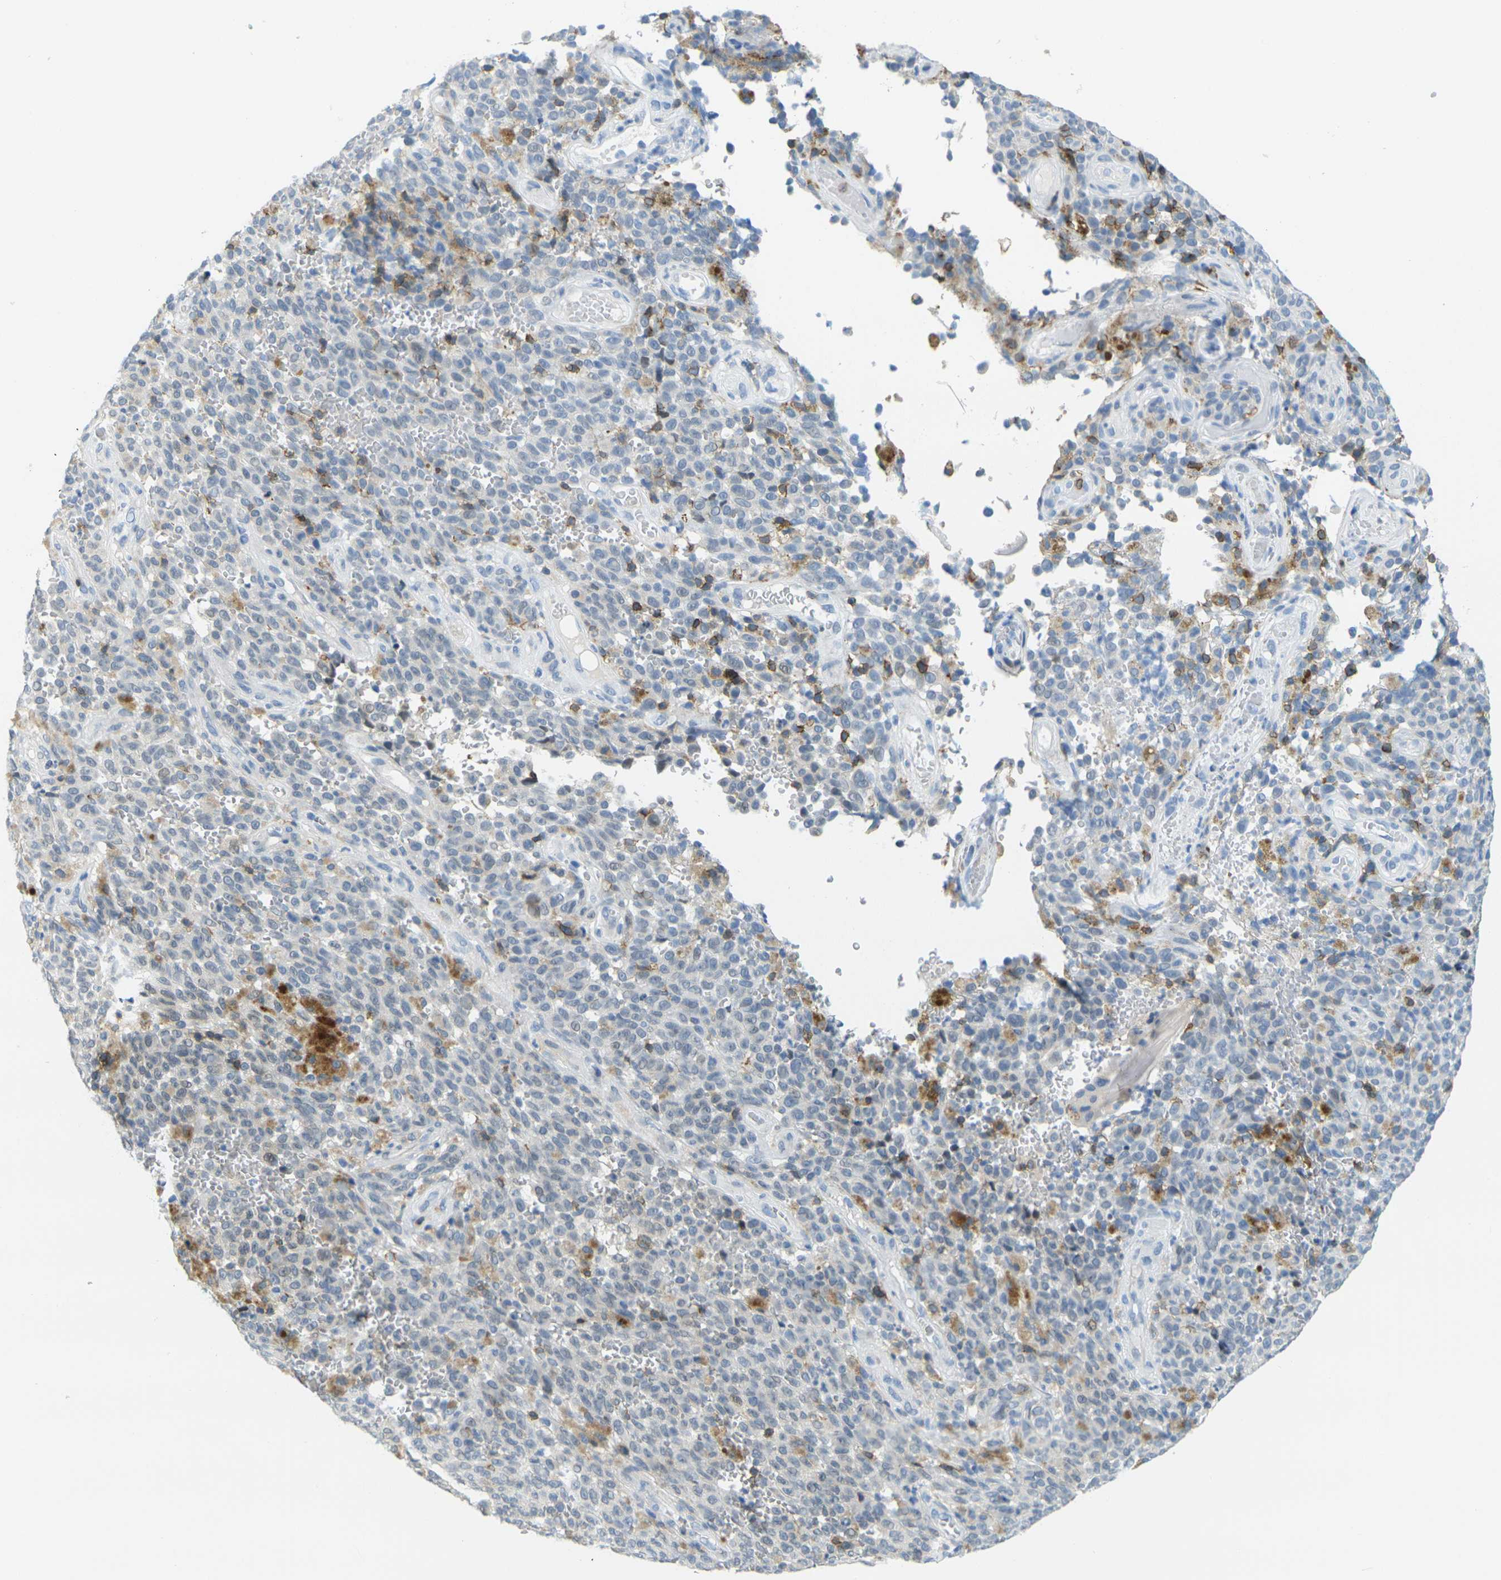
{"staining": {"intensity": "negative", "quantity": "none", "location": "none"}, "tissue": "melanoma", "cell_type": "Tumor cells", "image_type": "cancer", "snomed": [{"axis": "morphology", "description": "Malignant melanoma, NOS"}, {"axis": "topography", "description": "Skin"}], "caption": "Human melanoma stained for a protein using immunohistochemistry shows no positivity in tumor cells.", "gene": "CD3D", "patient": {"sex": "female", "age": 82}}